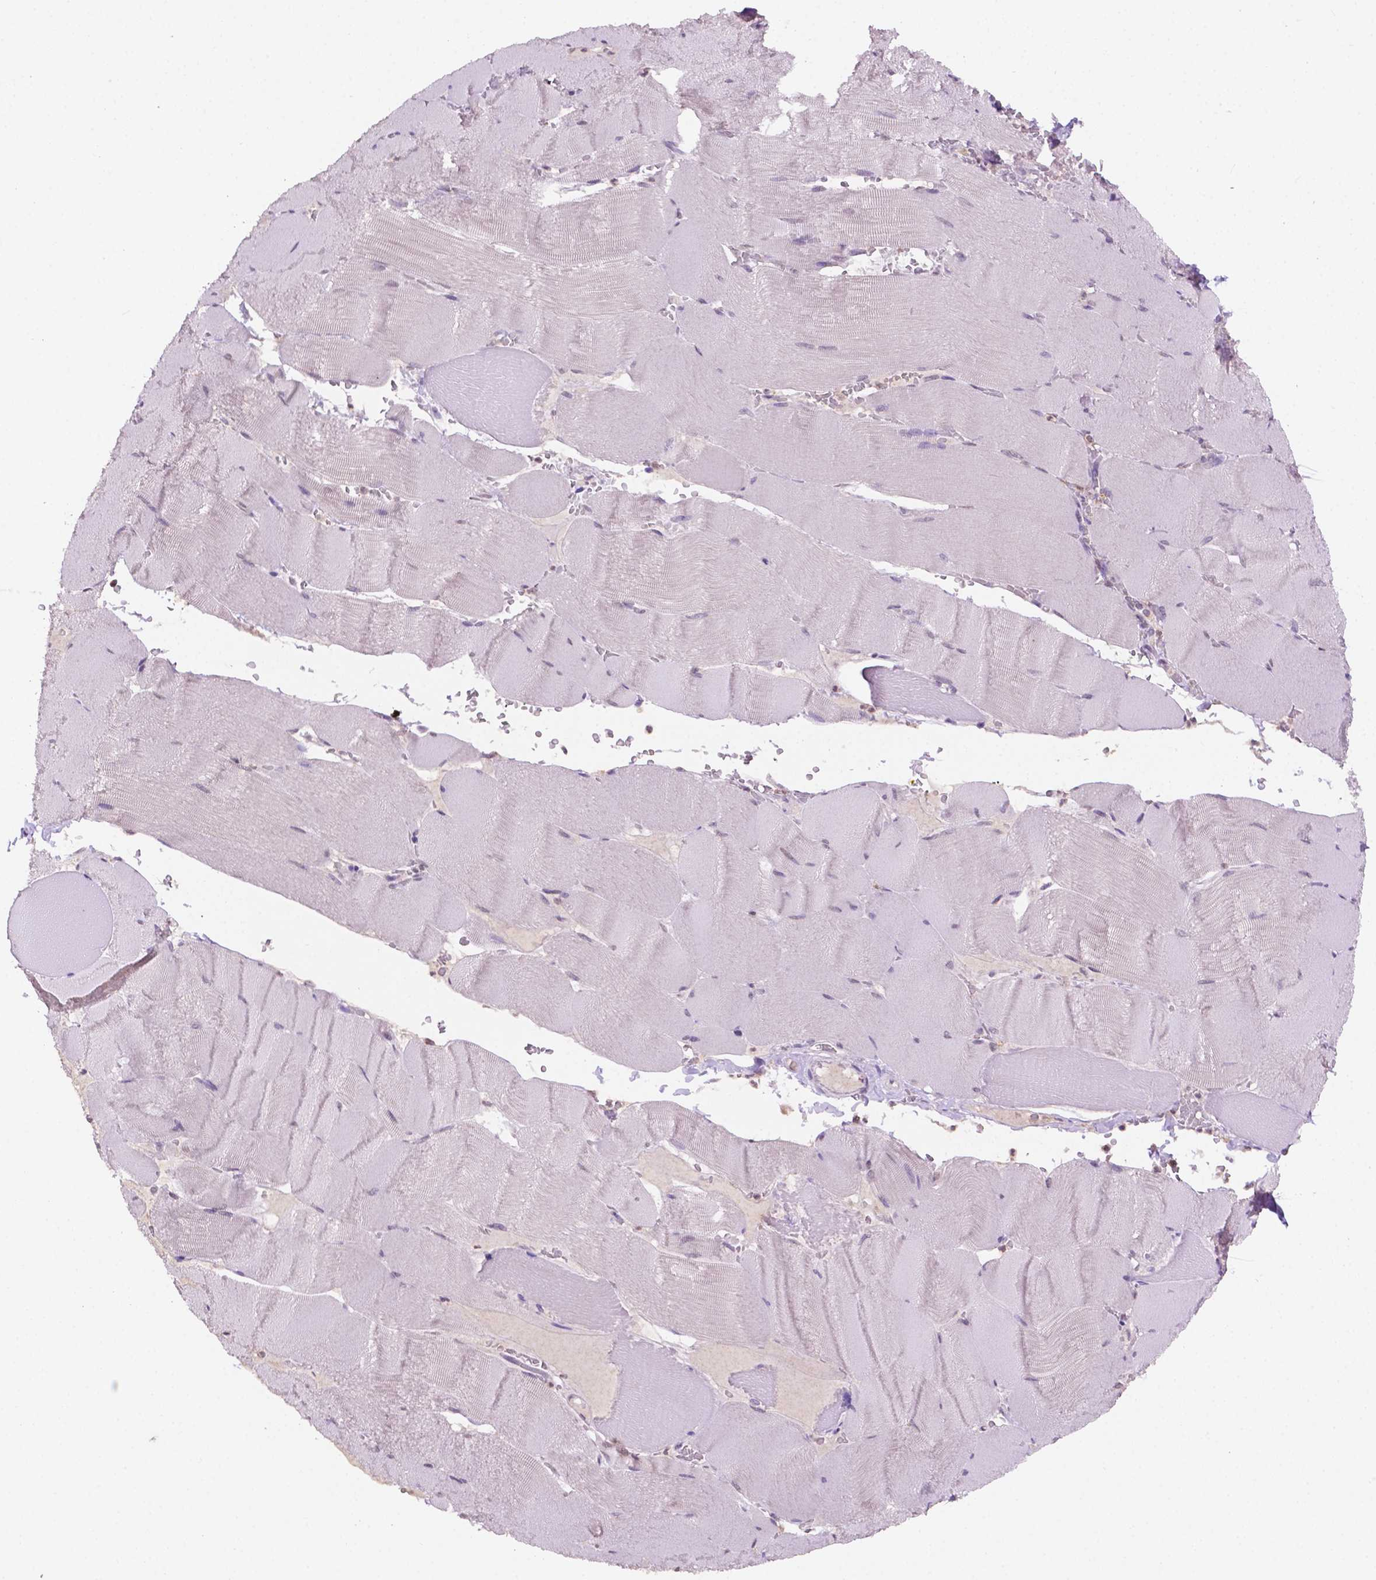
{"staining": {"intensity": "negative", "quantity": "none", "location": "none"}, "tissue": "skeletal muscle", "cell_type": "Myocytes", "image_type": "normal", "snomed": [{"axis": "morphology", "description": "Normal tissue, NOS"}, {"axis": "topography", "description": "Skeletal muscle"}], "caption": "The image reveals no staining of myocytes in normal skeletal muscle. Brightfield microscopy of IHC stained with DAB (3,3'-diaminobenzidine) (brown) and hematoxylin (blue), captured at high magnification.", "gene": "PTPN6", "patient": {"sex": "male", "age": 56}}